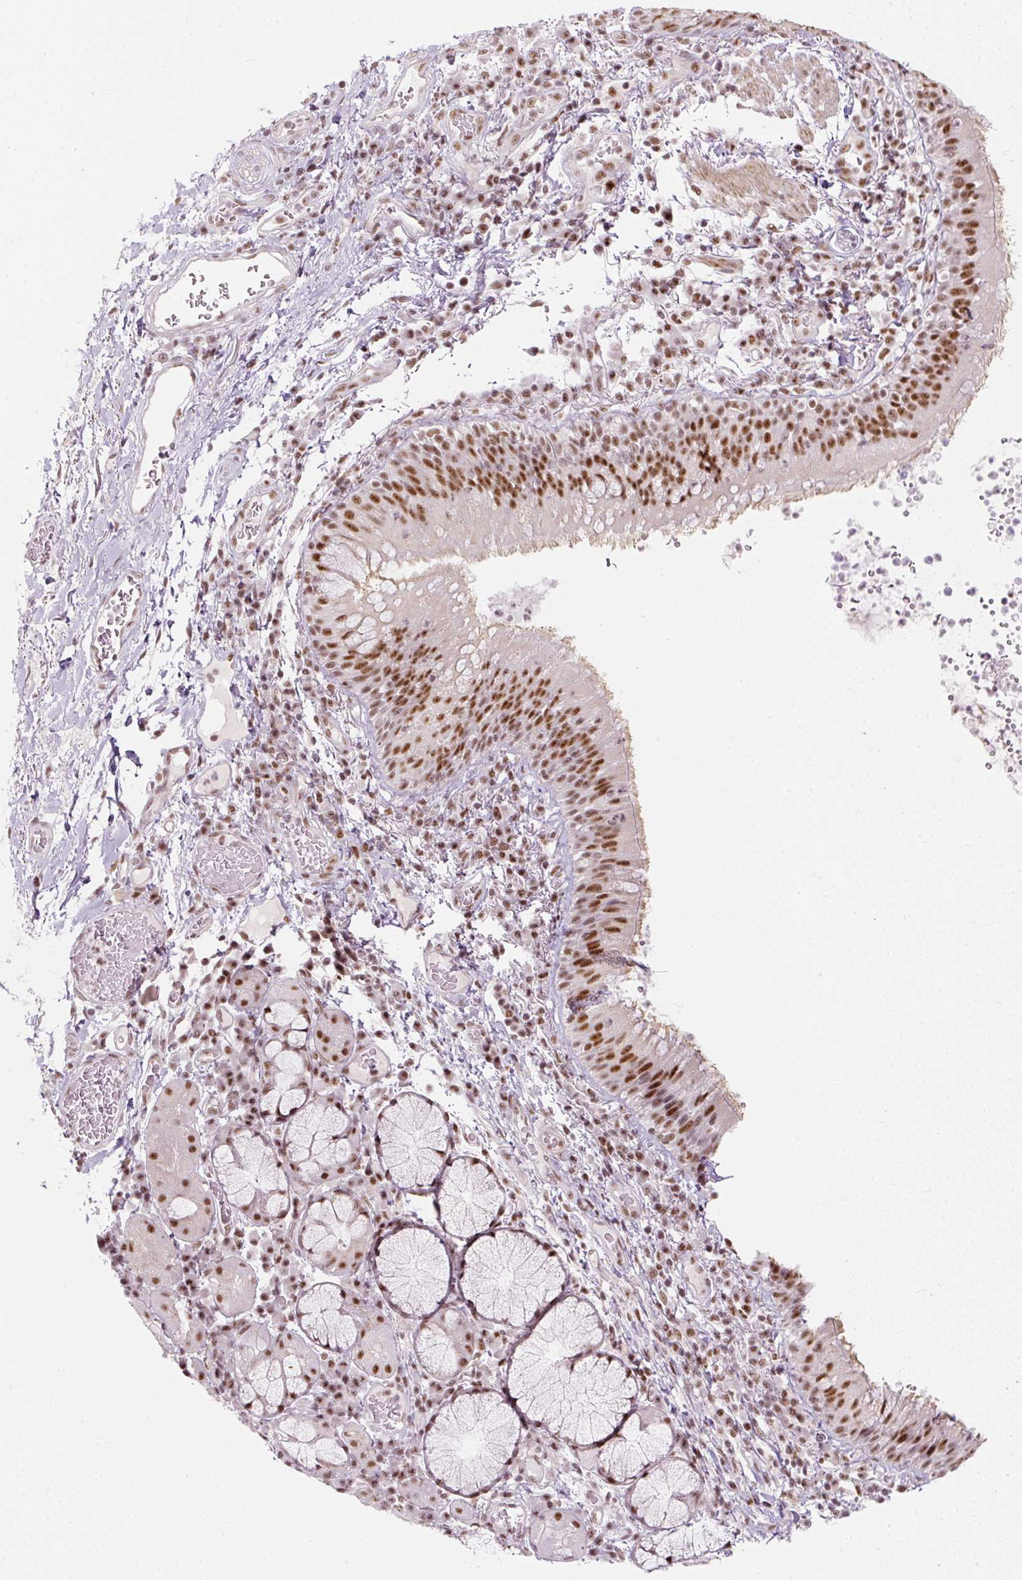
{"staining": {"intensity": "moderate", "quantity": ">75%", "location": "nuclear"}, "tissue": "bronchus", "cell_type": "Respiratory epithelial cells", "image_type": "normal", "snomed": [{"axis": "morphology", "description": "Normal tissue, NOS"}, {"axis": "topography", "description": "Cartilage tissue"}, {"axis": "topography", "description": "Bronchus"}], "caption": "The histopathology image shows a brown stain indicating the presence of a protein in the nuclear of respiratory epithelial cells in bronchus.", "gene": "U2AF2", "patient": {"sex": "male", "age": 56}}